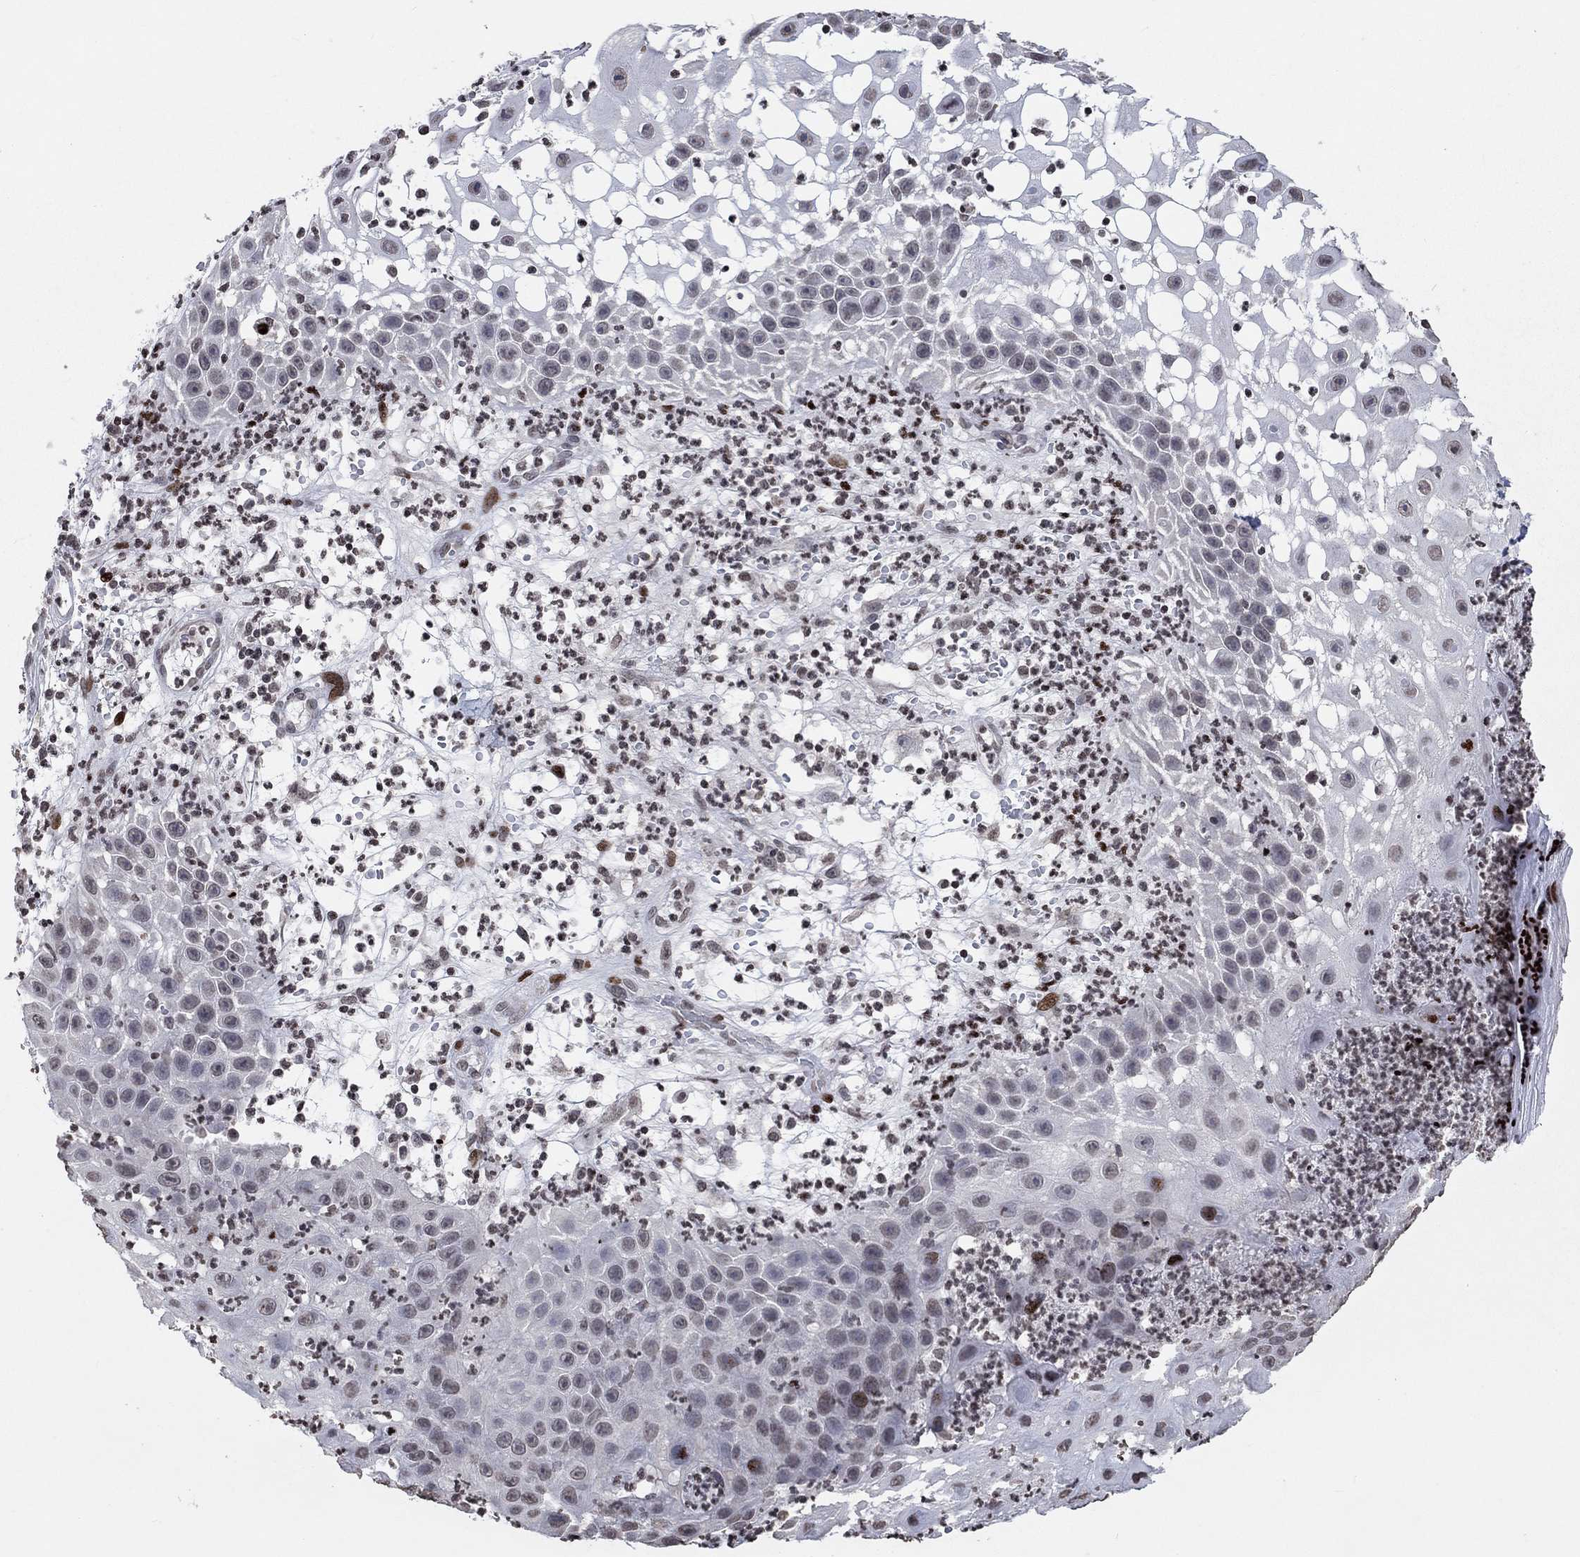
{"staining": {"intensity": "negative", "quantity": "none", "location": "none"}, "tissue": "skin cancer", "cell_type": "Tumor cells", "image_type": "cancer", "snomed": [{"axis": "morphology", "description": "Normal tissue, NOS"}, {"axis": "morphology", "description": "Squamous cell carcinoma, NOS"}, {"axis": "topography", "description": "Skin"}], "caption": "This image is of squamous cell carcinoma (skin) stained with IHC to label a protein in brown with the nuclei are counter-stained blue. There is no staining in tumor cells.", "gene": "SRSF3", "patient": {"sex": "male", "age": 79}}